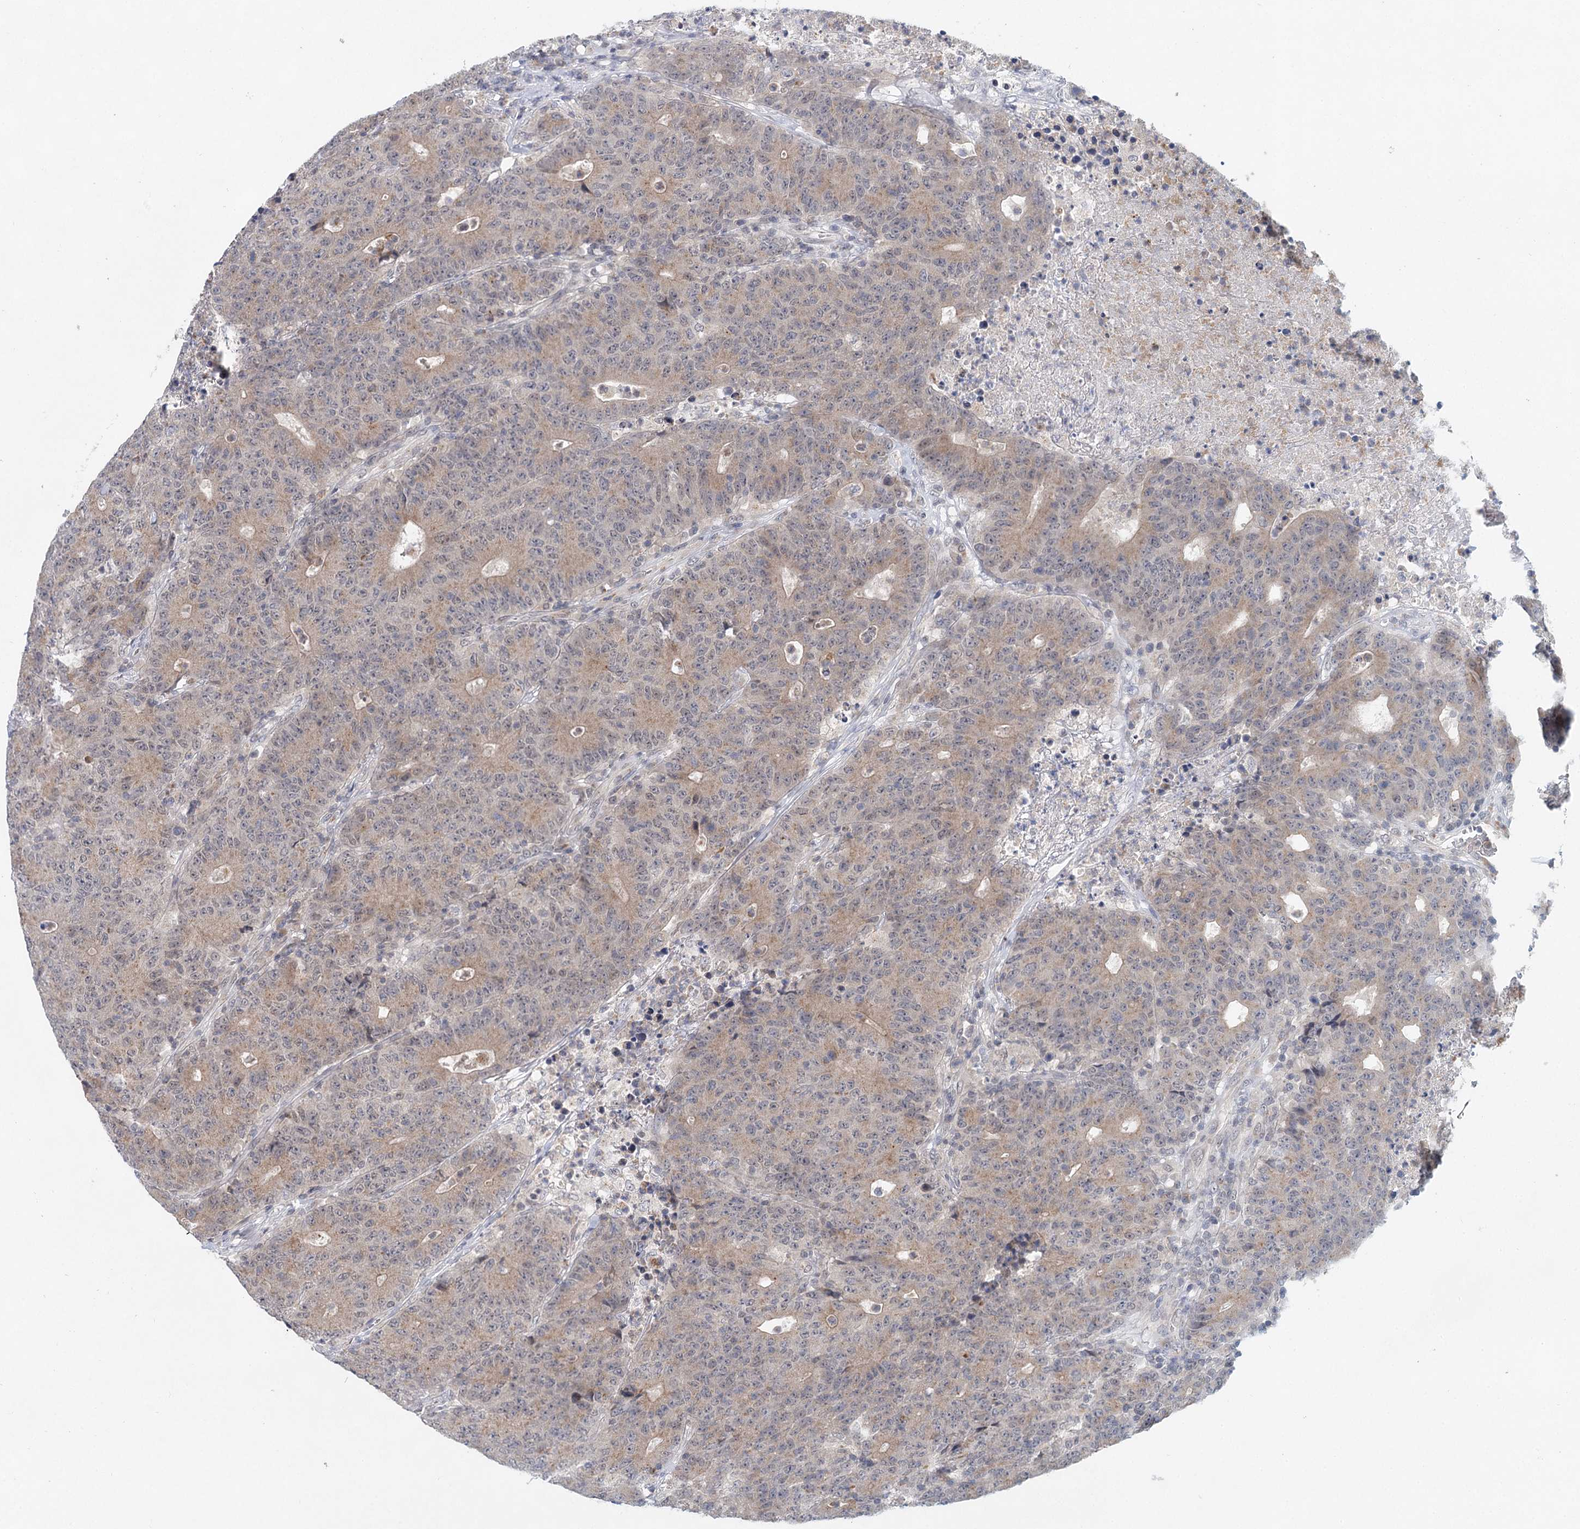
{"staining": {"intensity": "weak", "quantity": ">75%", "location": "cytoplasmic/membranous"}, "tissue": "colorectal cancer", "cell_type": "Tumor cells", "image_type": "cancer", "snomed": [{"axis": "morphology", "description": "Adenocarcinoma, NOS"}, {"axis": "topography", "description": "Colon"}], "caption": "The immunohistochemical stain labels weak cytoplasmic/membranous expression in tumor cells of colorectal cancer (adenocarcinoma) tissue.", "gene": "BLTP1", "patient": {"sex": "female", "age": 75}}